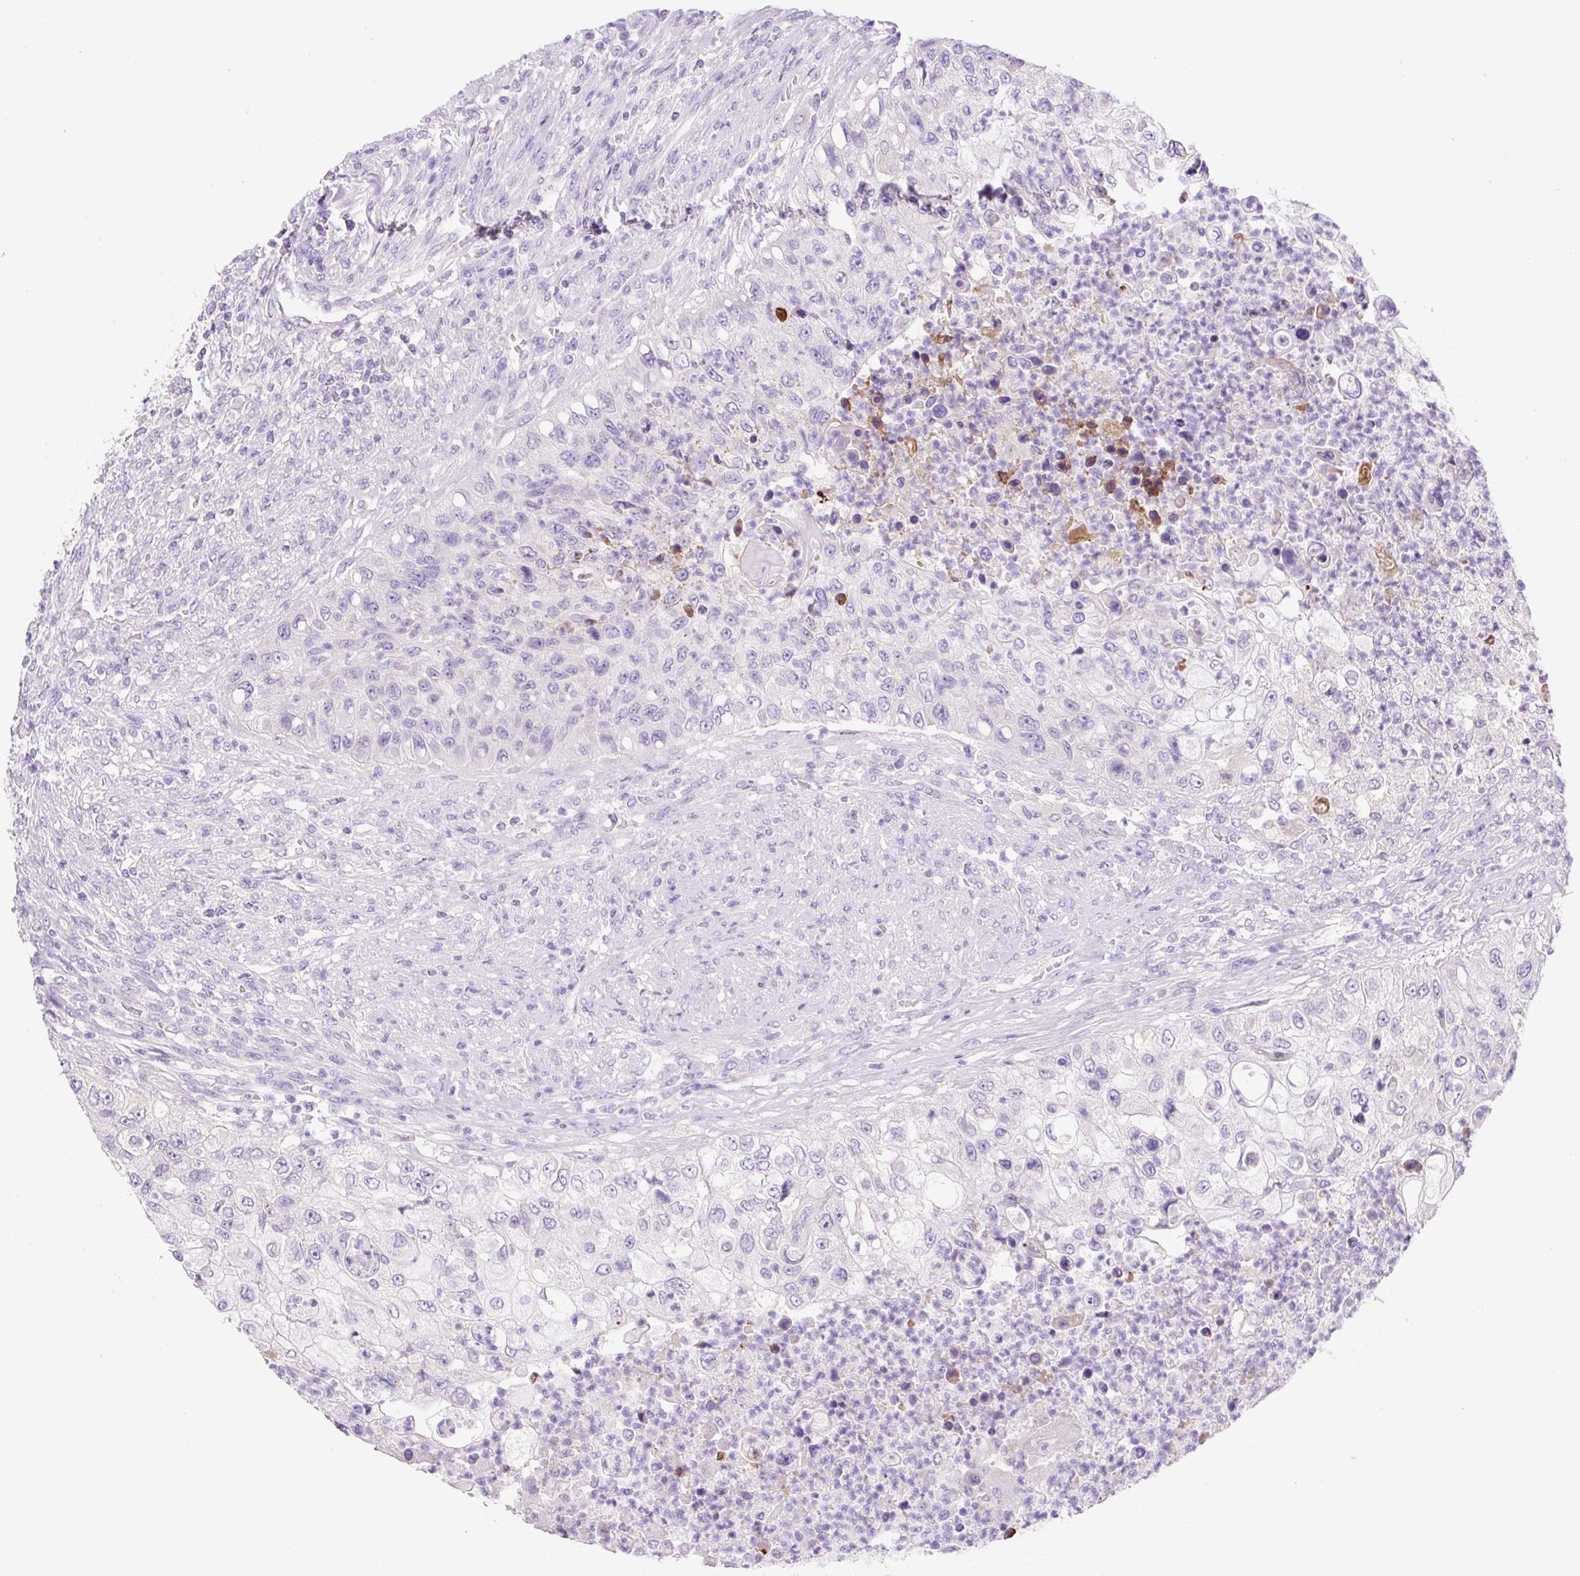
{"staining": {"intensity": "negative", "quantity": "none", "location": "none"}, "tissue": "urothelial cancer", "cell_type": "Tumor cells", "image_type": "cancer", "snomed": [{"axis": "morphology", "description": "Urothelial carcinoma, High grade"}, {"axis": "topography", "description": "Urinary bladder"}], "caption": "An image of urothelial cancer stained for a protein reveals no brown staining in tumor cells.", "gene": "NDST3", "patient": {"sex": "female", "age": 60}}